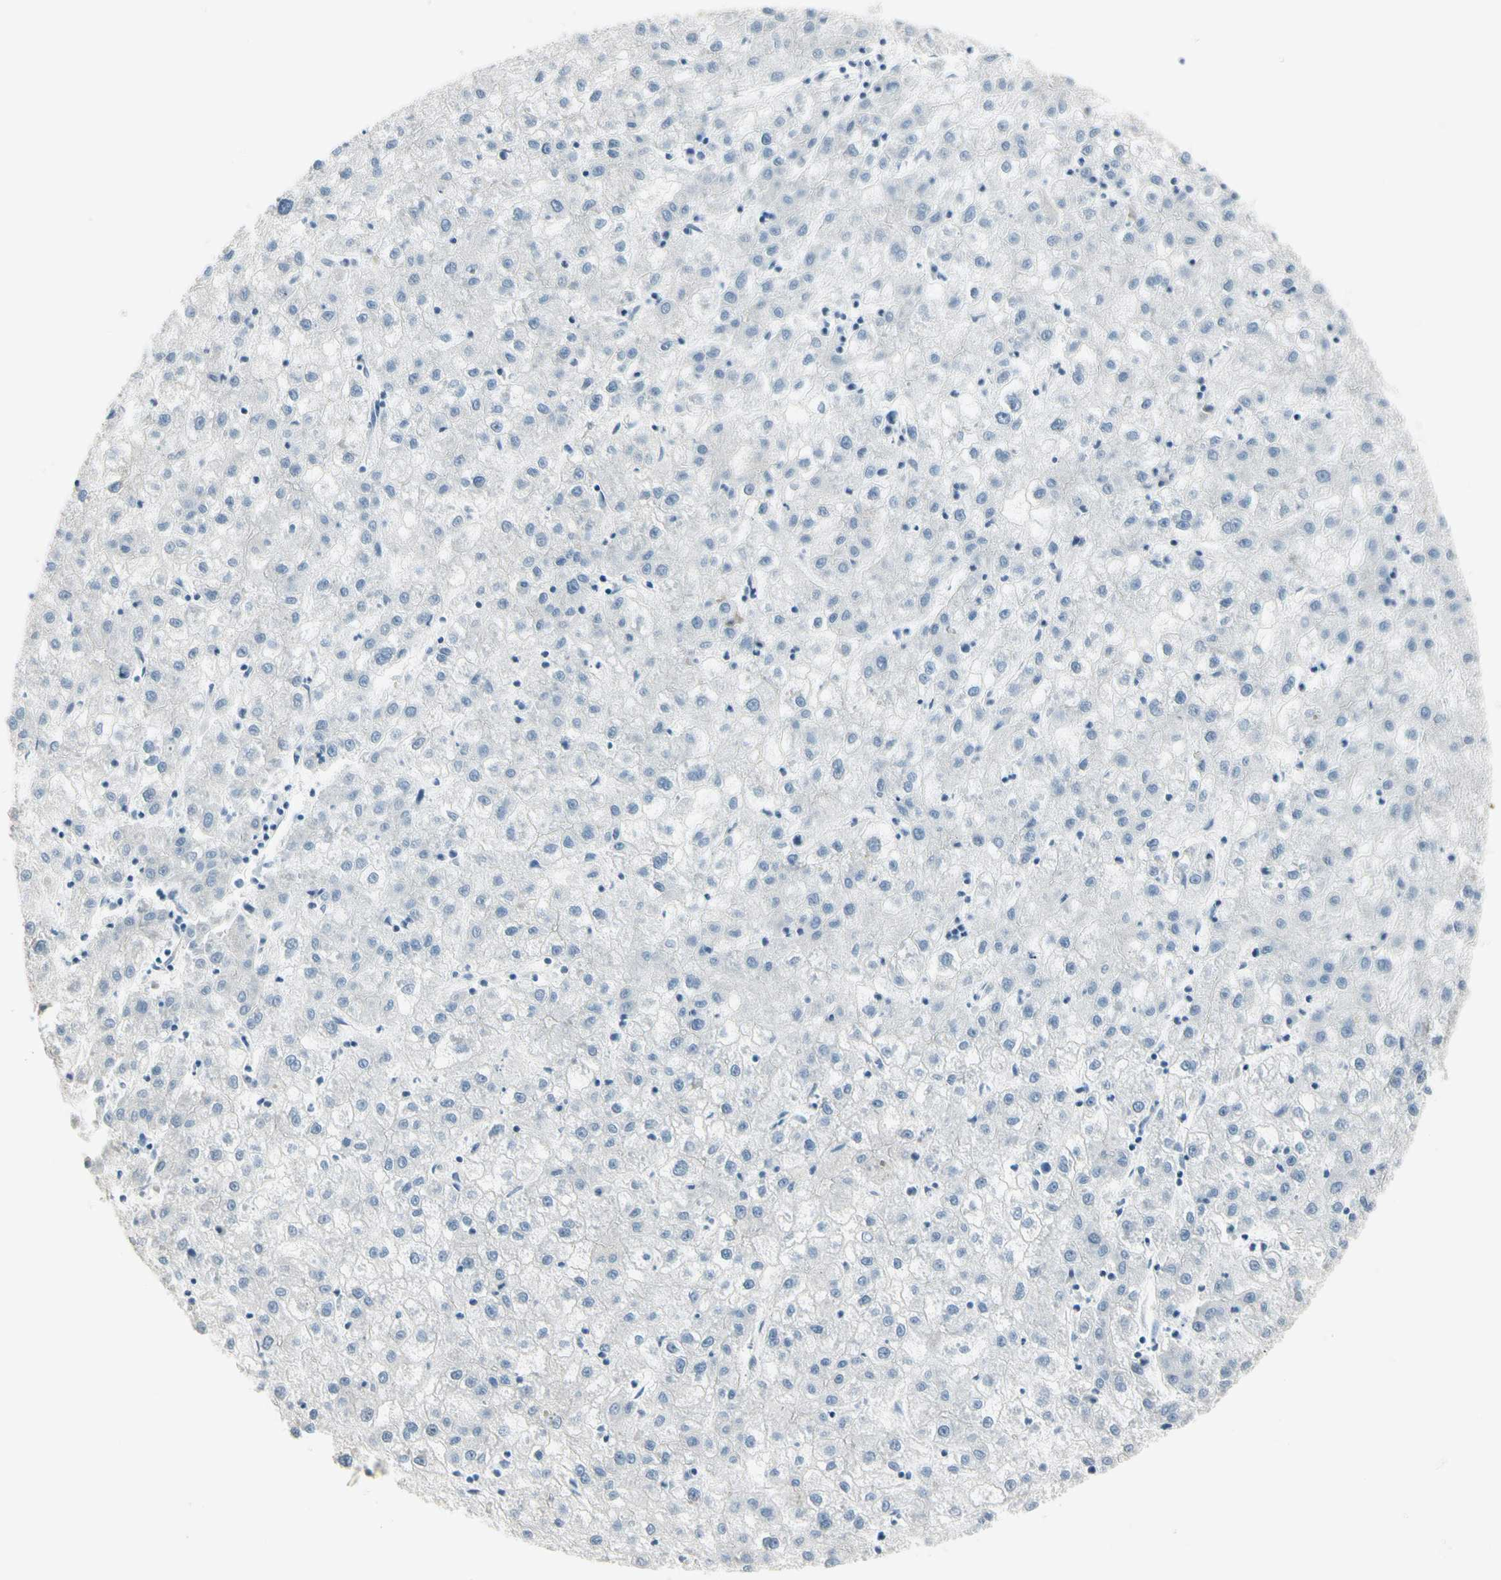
{"staining": {"intensity": "negative", "quantity": "none", "location": "none"}, "tissue": "liver cancer", "cell_type": "Tumor cells", "image_type": "cancer", "snomed": [{"axis": "morphology", "description": "Carcinoma, Hepatocellular, NOS"}, {"axis": "topography", "description": "Liver"}], "caption": "IHC micrograph of human liver hepatocellular carcinoma stained for a protein (brown), which shows no positivity in tumor cells. (Immunohistochemistry, brightfield microscopy, high magnification).", "gene": "SPINK4", "patient": {"sex": "male", "age": 72}}